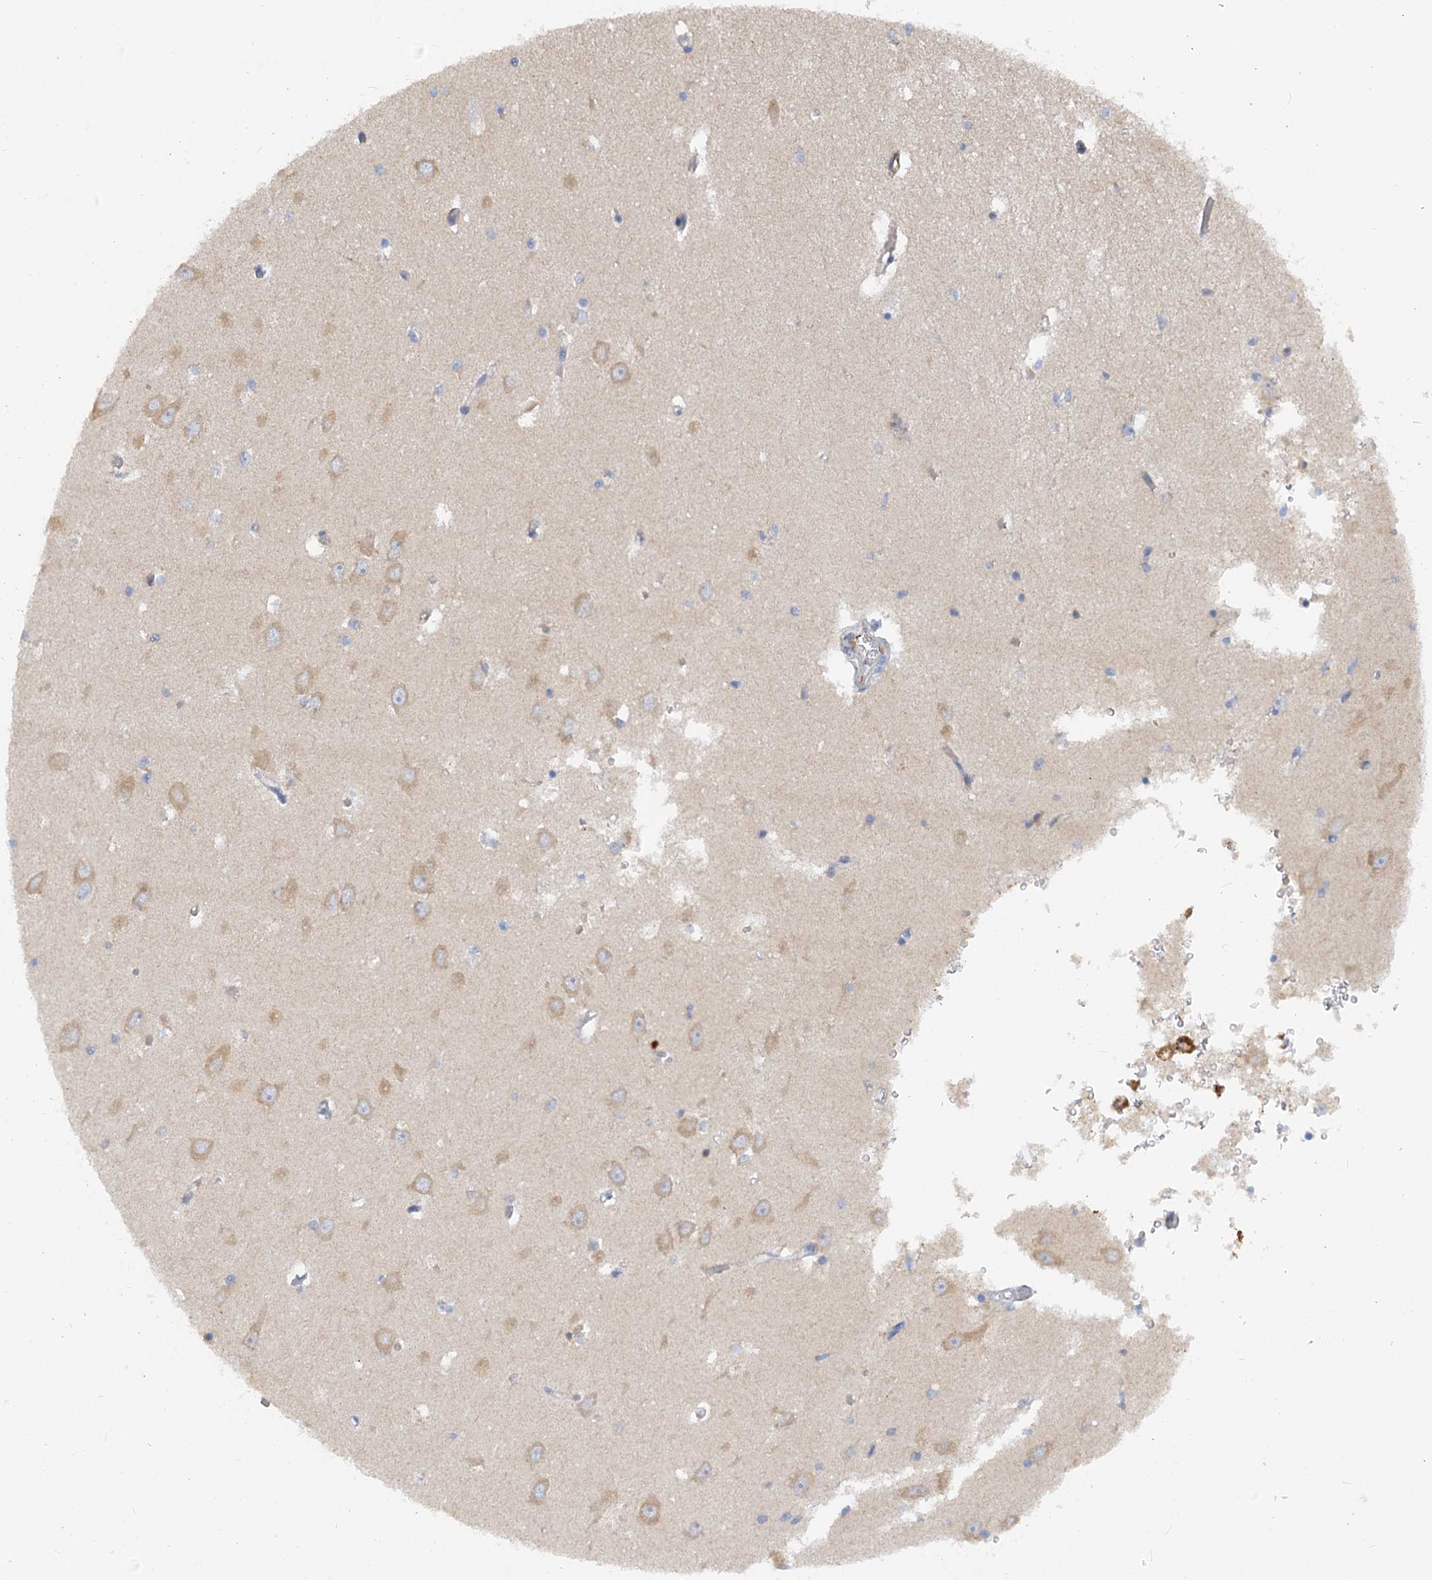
{"staining": {"intensity": "weak", "quantity": "<25%", "location": "cytoplasmic/membranous"}, "tissue": "hippocampus", "cell_type": "Glial cells", "image_type": "normal", "snomed": [{"axis": "morphology", "description": "Normal tissue, NOS"}, {"axis": "topography", "description": "Hippocampus"}], "caption": "Histopathology image shows no significant protein staining in glial cells of benign hippocampus. (DAB (3,3'-diaminobenzidine) immunohistochemistry, high magnification).", "gene": "NELL2", "patient": {"sex": "male", "age": 70}}